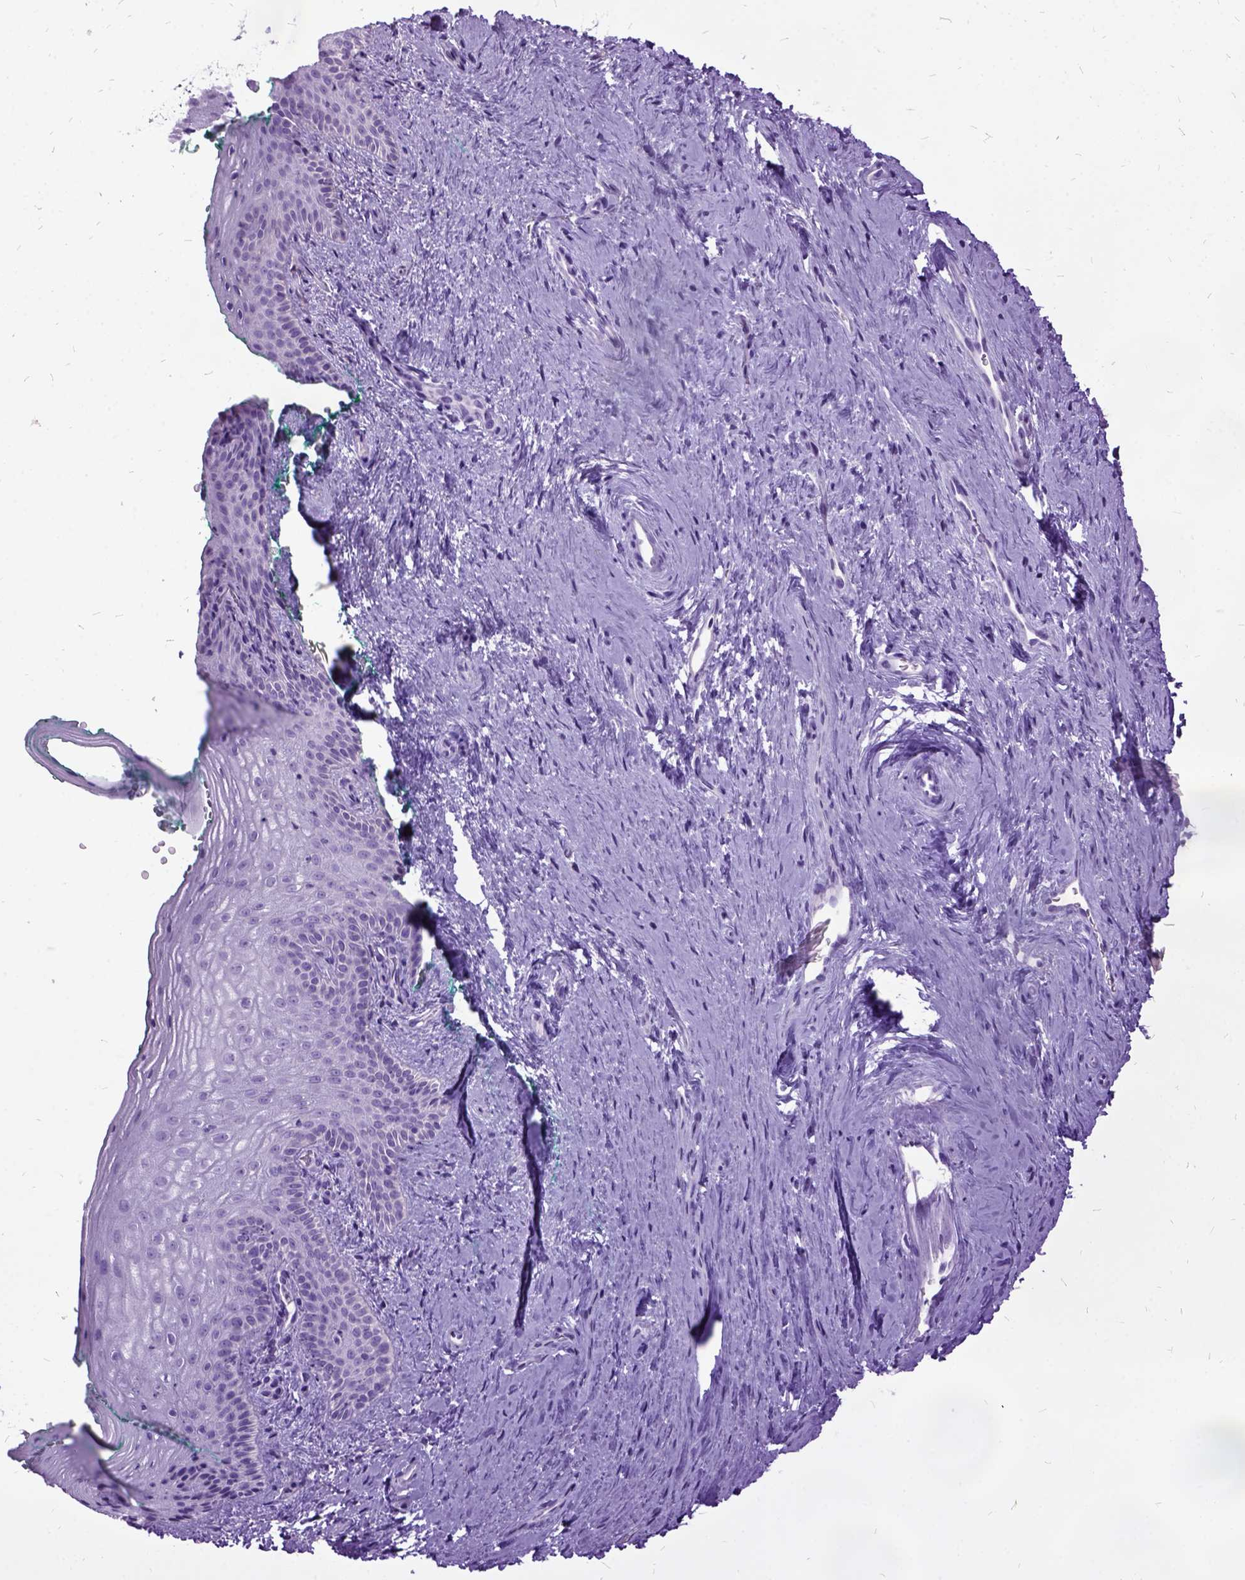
{"staining": {"intensity": "negative", "quantity": "none", "location": "none"}, "tissue": "vagina", "cell_type": "Squamous epithelial cells", "image_type": "normal", "snomed": [{"axis": "morphology", "description": "Normal tissue, NOS"}, {"axis": "topography", "description": "Vagina"}], "caption": "Protein analysis of benign vagina reveals no significant staining in squamous epithelial cells. The staining was performed using DAB (3,3'-diaminobenzidine) to visualize the protein expression in brown, while the nuclei were stained in blue with hematoxylin (Magnification: 20x).", "gene": "MME", "patient": {"sex": "female", "age": 45}}